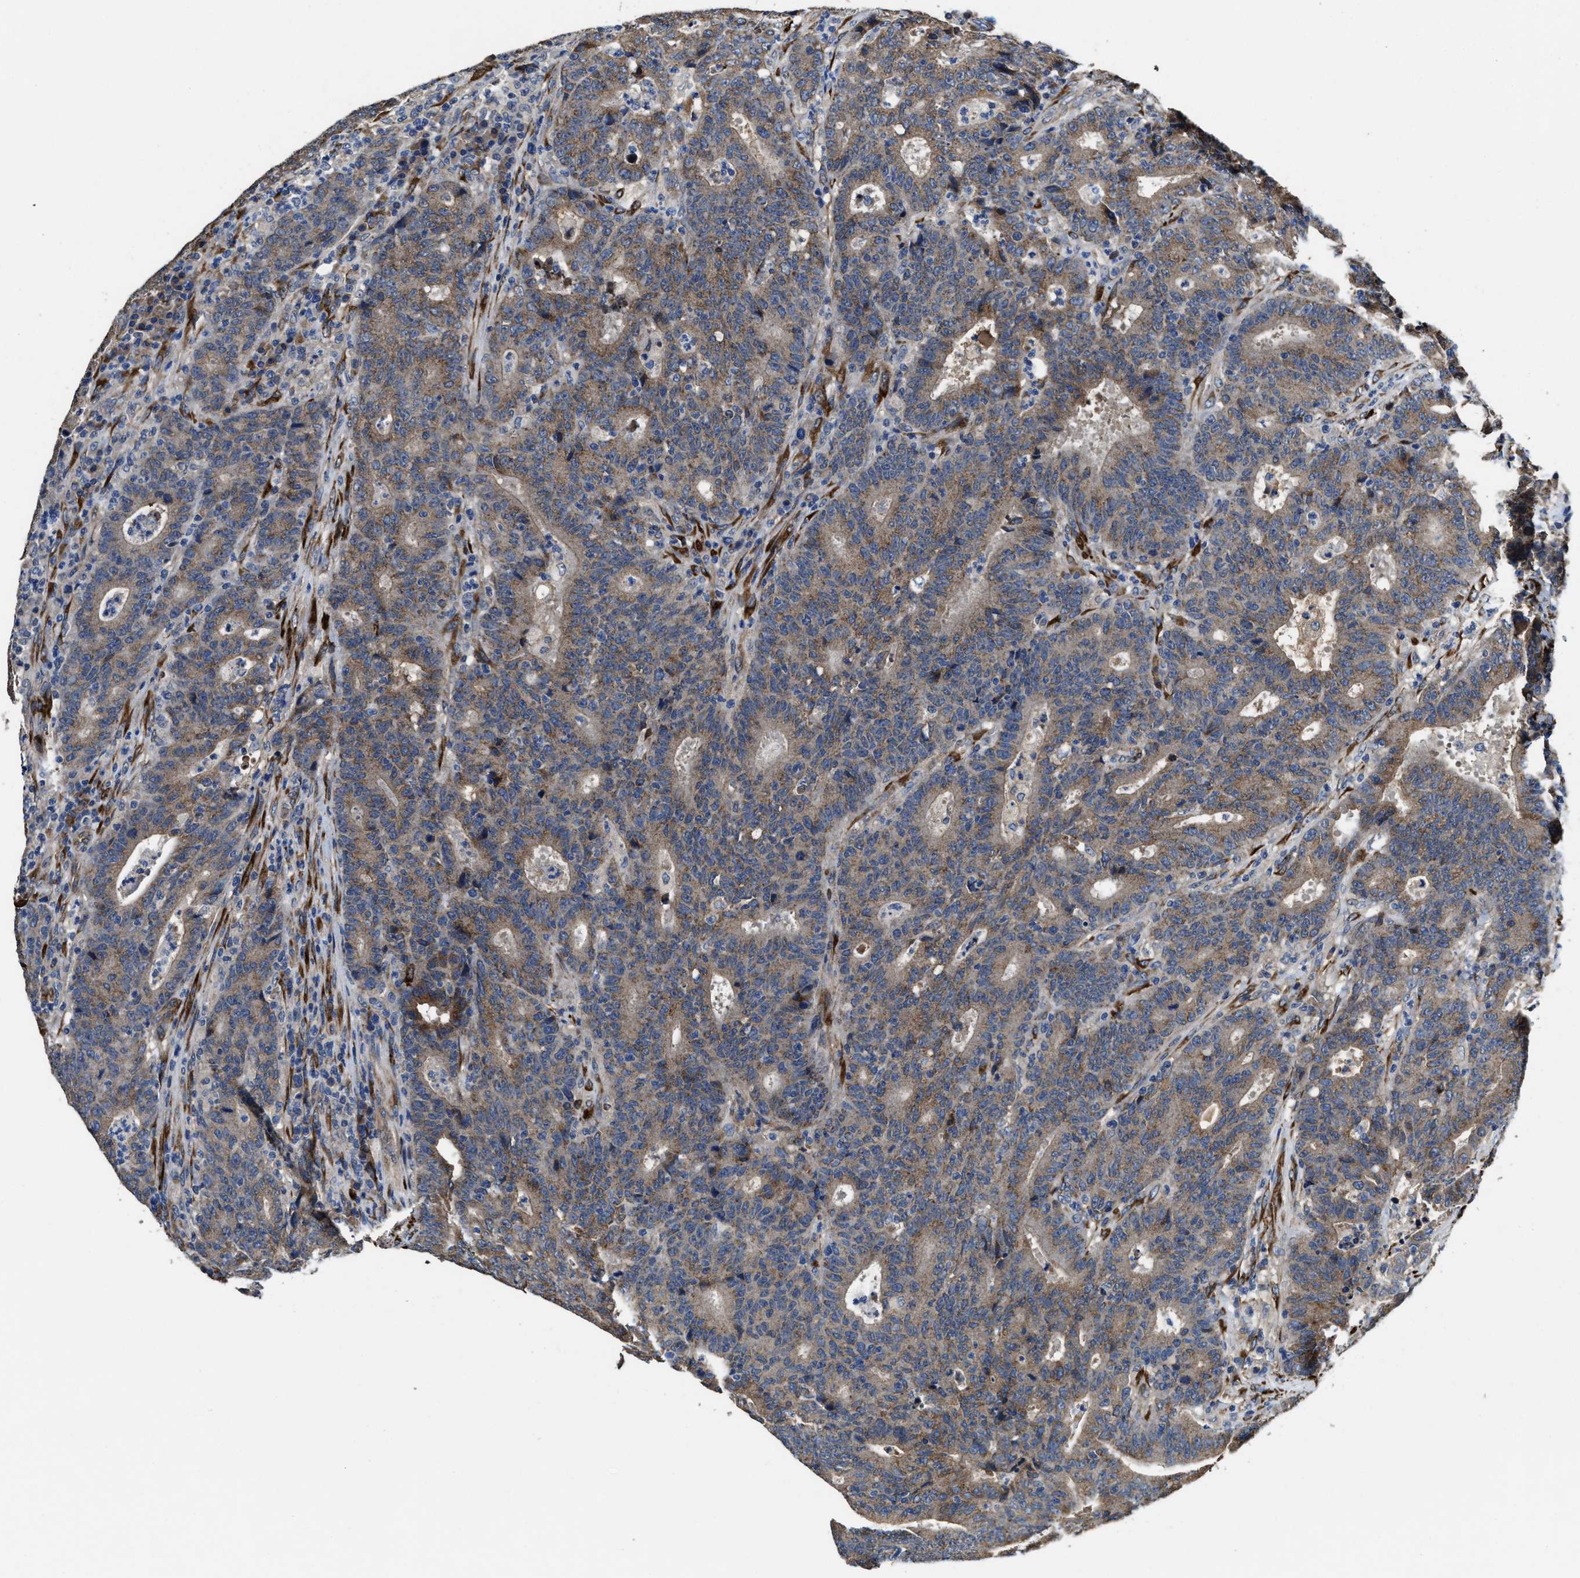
{"staining": {"intensity": "moderate", "quantity": ">75%", "location": "cytoplasmic/membranous"}, "tissue": "colorectal cancer", "cell_type": "Tumor cells", "image_type": "cancer", "snomed": [{"axis": "morphology", "description": "Adenocarcinoma, NOS"}, {"axis": "topography", "description": "Colon"}], "caption": "Protein staining of colorectal adenocarcinoma tissue displays moderate cytoplasmic/membranous positivity in about >75% of tumor cells. The staining was performed using DAB, with brown indicating positive protein expression. Nuclei are stained blue with hematoxylin.", "gene": "IDNK", "patient": {"sex": "female", "age": 75}}